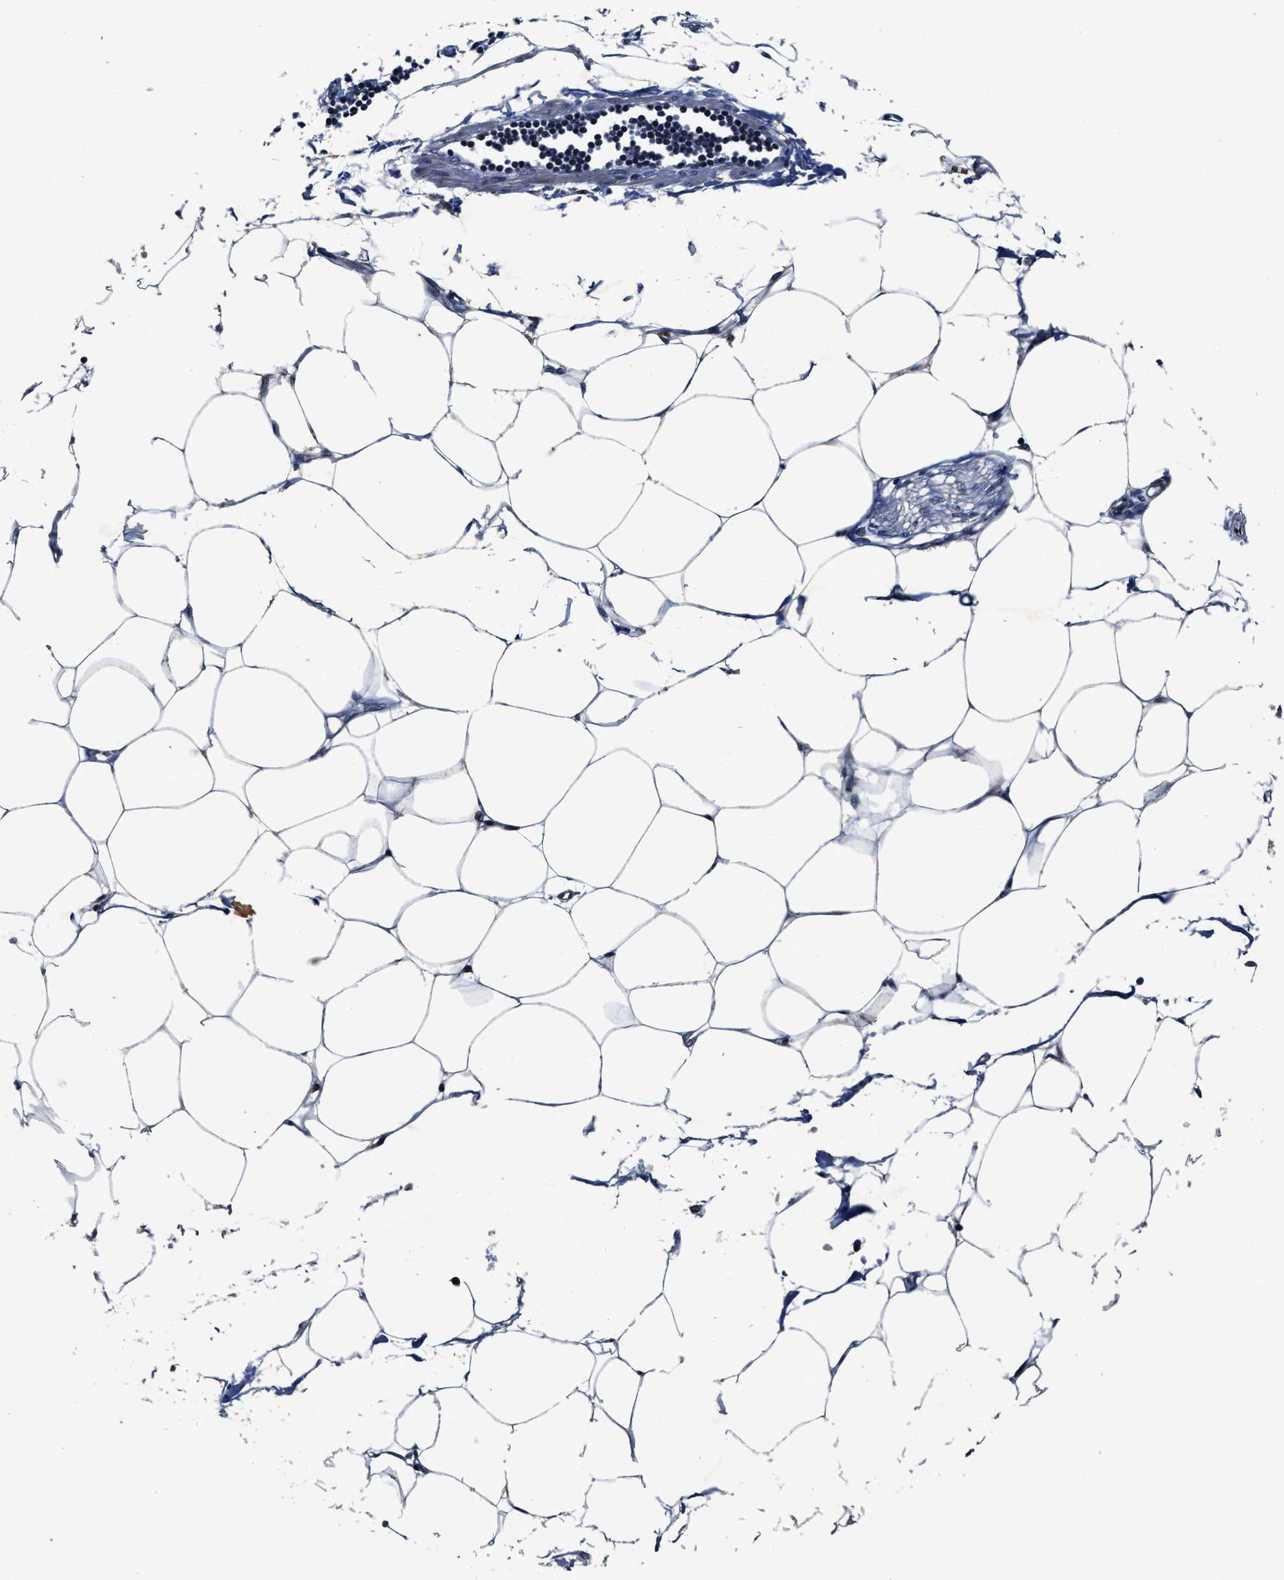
{"staining": {"intensity": "weak", "quantity": ">75%", "location": "nuclear"}, "tissue": "adipose tissue", "cell_type": "Adipocytes", "image_type": "normal", "snomed": [{"axis": "morphology", "description": "Normal tissue, NOS"}, {"axis": "morphology", "description": "Adenocarcinoma, NOS"}, {"axis": "topography", "description": "Colon"}, {"axis": "topography", "description": "Peripheral nerve tissue"}], "caption": "Immunohistochemical staining of benign human adipose tissue demonstrates >75% levels of weak nuclear protein staining in approximately >75% of adipocytes. (DAB (3,3'-diaminobenzidine) = brown stain, brightfield microscopy at high magnification).", "gene": "ZNF233", "patient": {"sex": "male", "age": 14}}